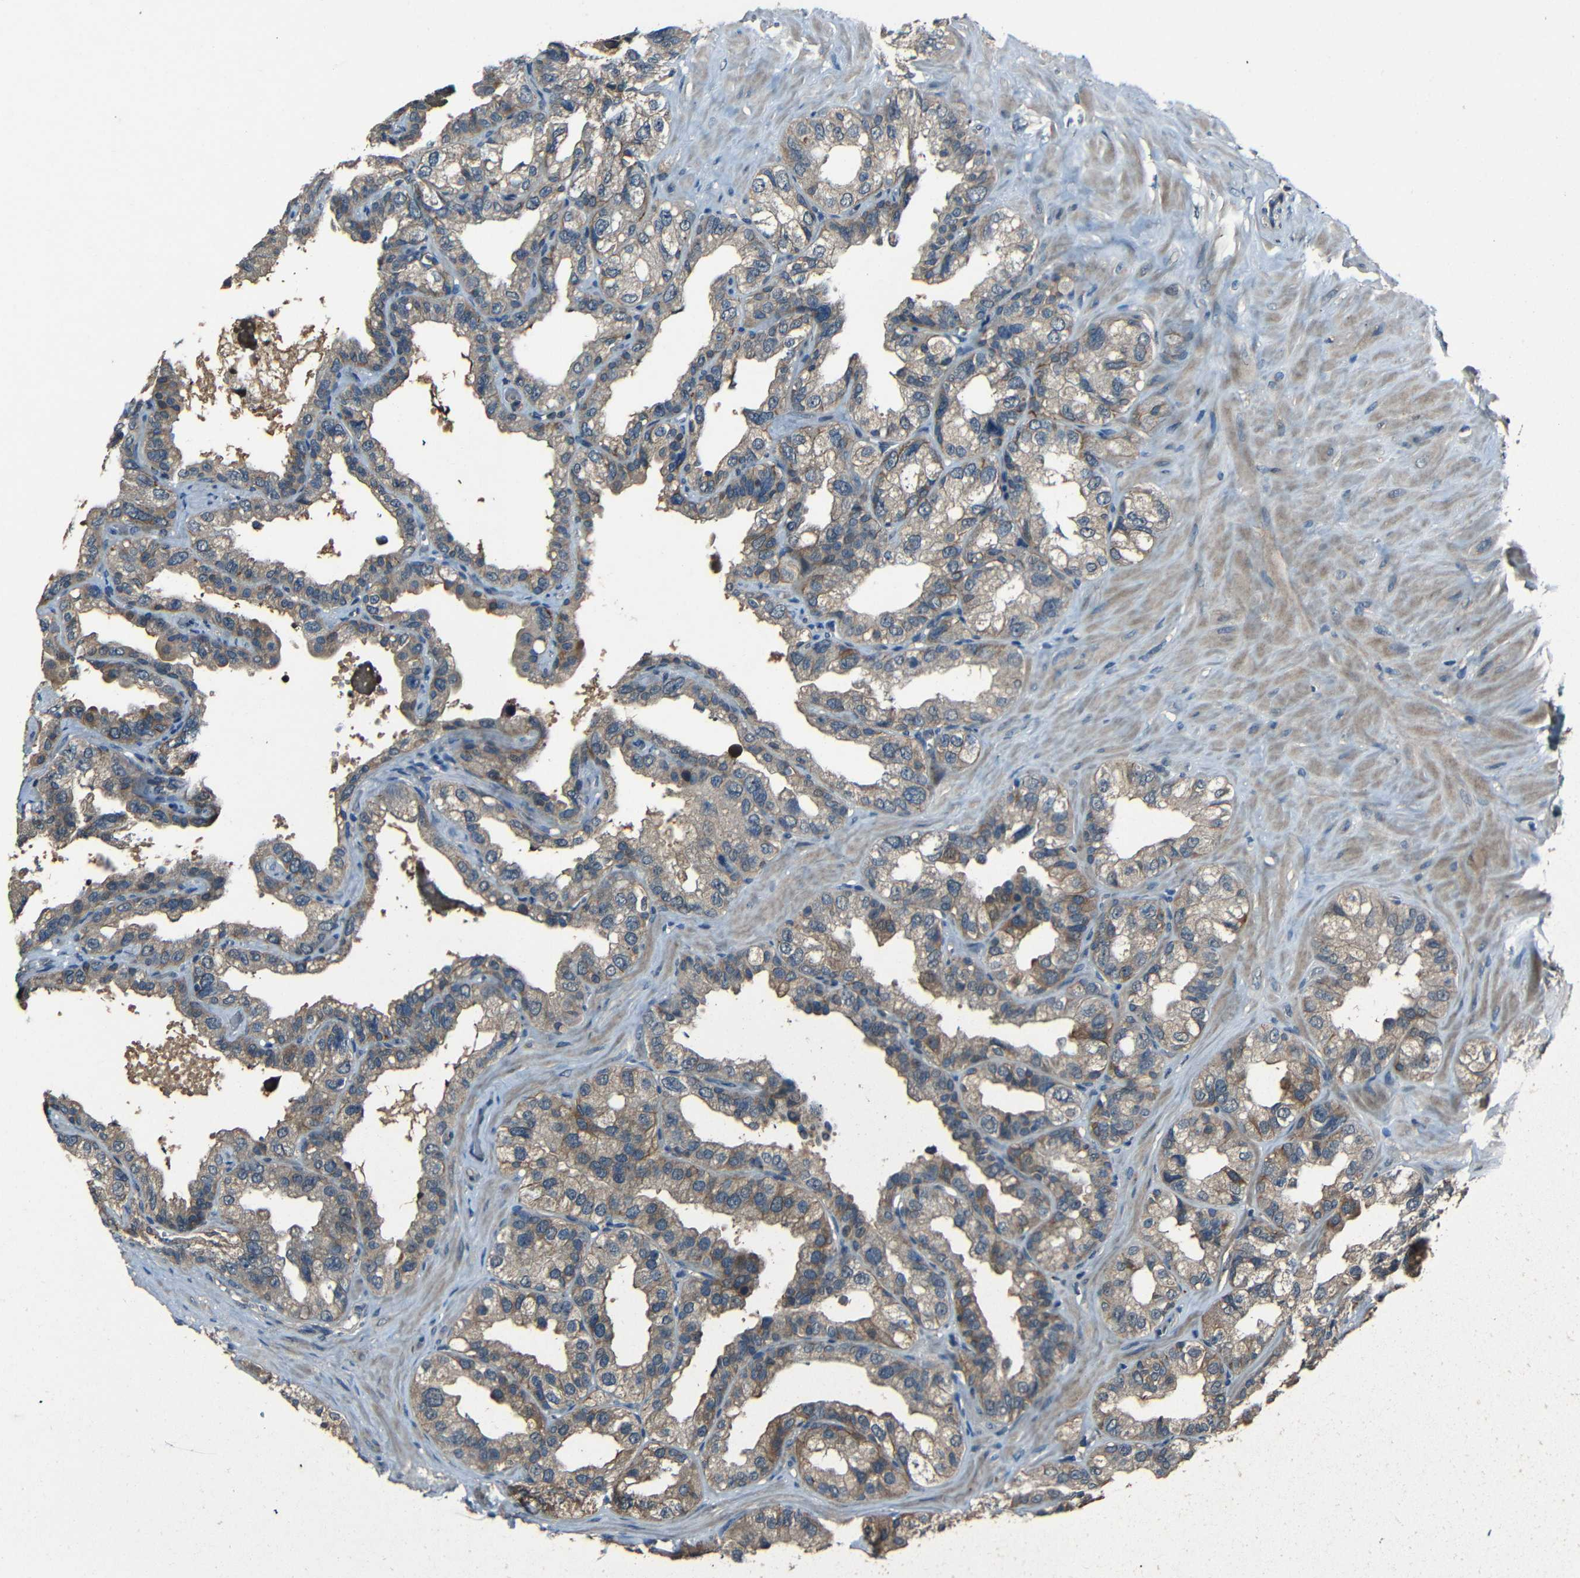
{"staining": {"intensity": "weak", "quantity": ">75%", "location": "cytoplasmic/membranous"}, "tissue": "seminal vesicle", "cell_type": "Glandular cells", "image_type": "normal", "snomed": [{"axis": "morphology", "description": "Normal tissue, NOS"}, {"axis": "topography", "description": "Seminal veicle"}], "caption": "An immunohistochemistry image of benign tissue is shown. Protein staining in brown labels weak cytoplasmic/membranous positivity in seminal vesicle within glandular cells.", "gene": "SLA", "patient": {"sex": "male", "age": 68}}